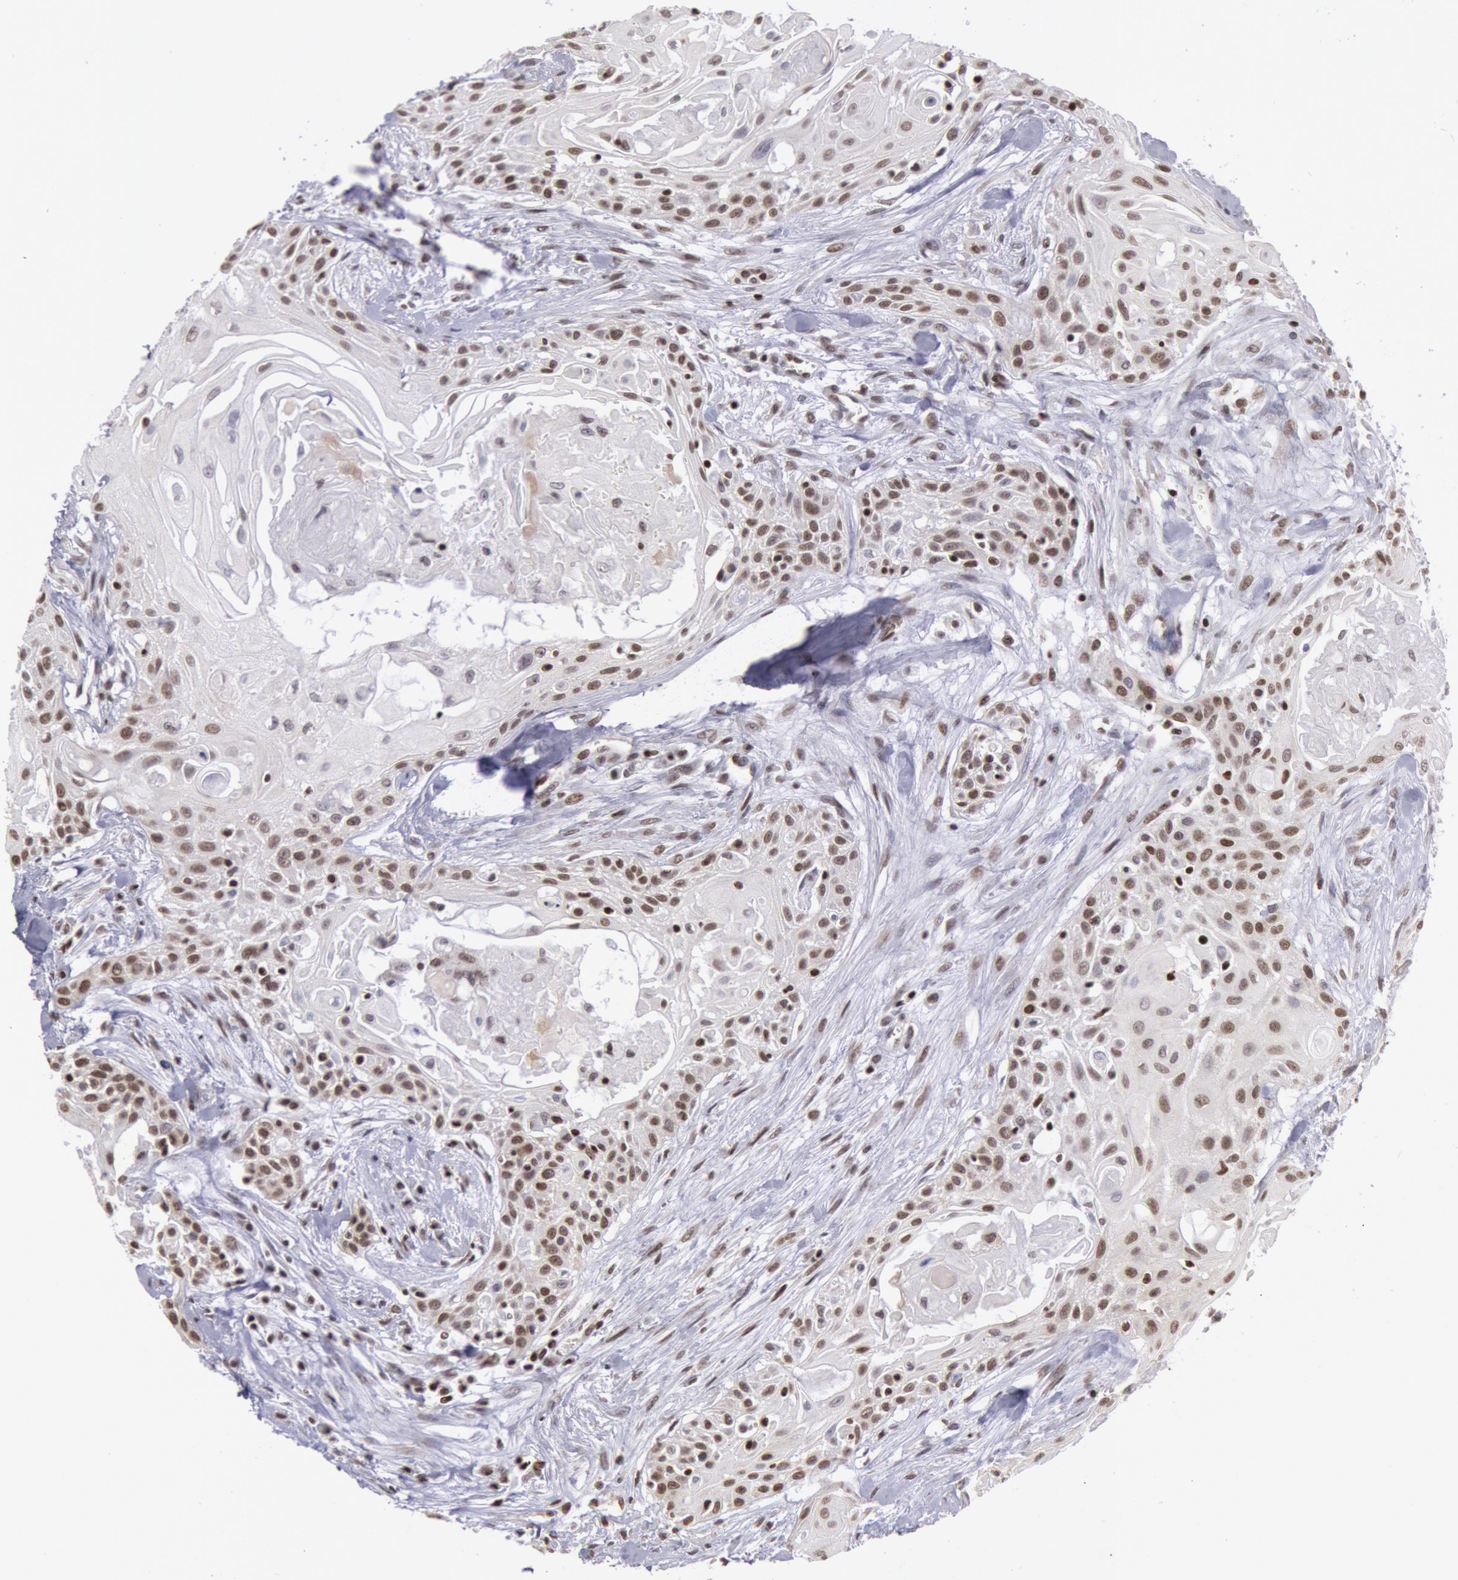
{"staining": {"intensity": "moderate", "quantity": ">75%", "location": "nuclear"}, "tissue": "head and neck cancer", "cell_type": "Tumor cells", "image_type": "cancer", "snomed": [{"axis": "morphology", "description": "Squamous cell carcinoma, NOS"}, {"axis": "morphology", "description": "Squamous cell carcinoma, metastatic, NOS"}, {"axis": "topography", "description": "Lymph node"}, {"axis": "topography", "description": "Salivary gland"}, {"axis": "topography", "description": "Head-Neck"}], "caption": "The micrograph demonstrates a brown stain indicating the presence of a protein in the nuclear of tumor cells in squamous cell carcinoma (head and neck). Nuclei are stained in blue.", "gene": "NKAP", "patient": {"sex": "female", "age": 74}}